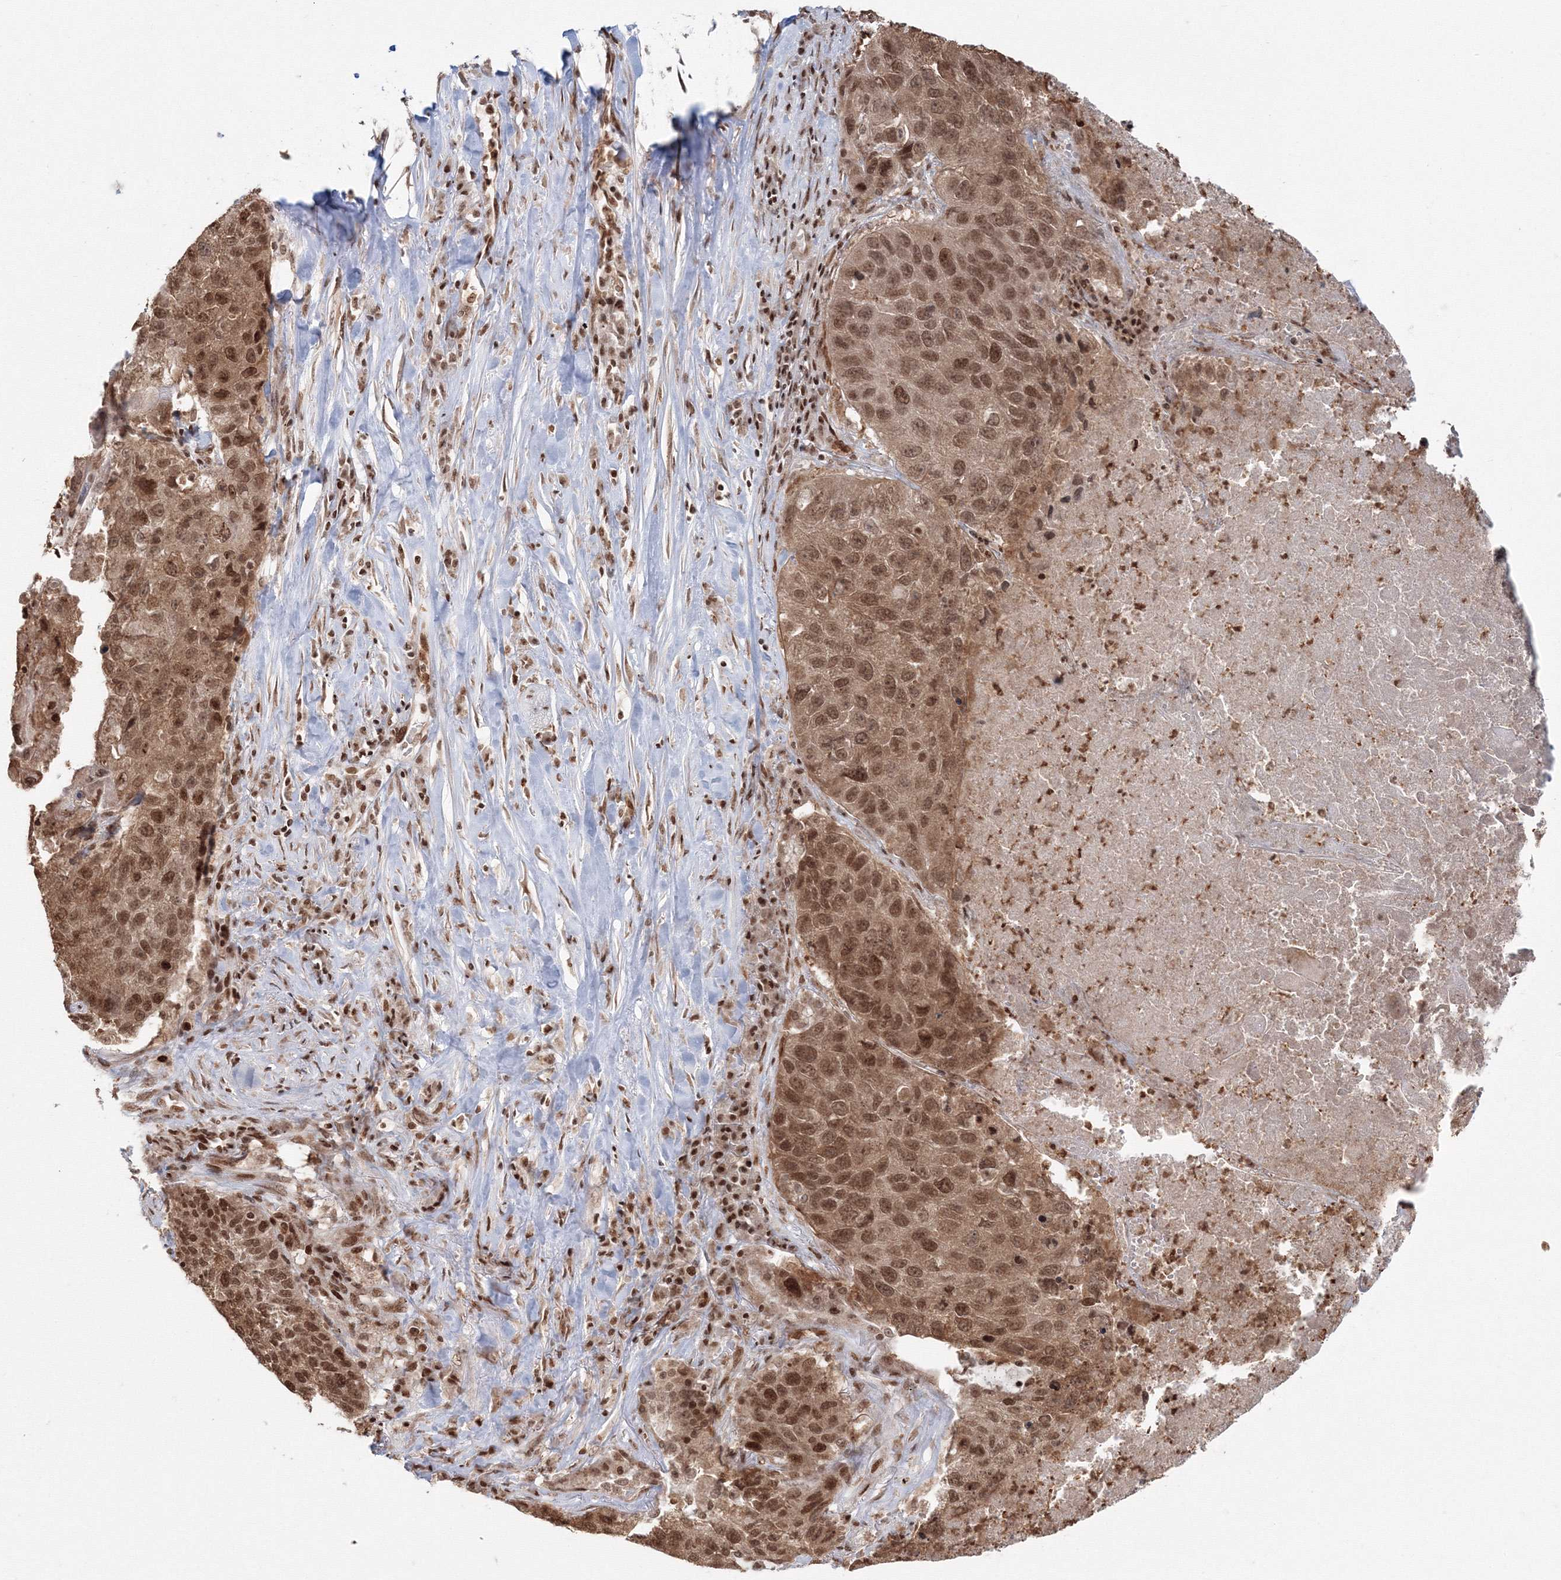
{"staining": {"intensity": "moderate", "quantity": ">75%", "location": "nuclear"}, "tissue": "lung cancer", "cell_type": "Tumor cells", "image_type": "cancer", "snomed": [{"axis": "morphology", "description": "Squamous cell carcinoma, NOS"}, {"axis": "topography", "description": "Lung"}], "caption": "DAB (3,3'-diaminobenzidine) immunohistochemical staining of lung squamous cell carcinoma exhibits moderate nuclear protein staining in about >75% of tumor cells.", "gene": "KIF20A", "patient": {"sex": "male", "age": 61}}